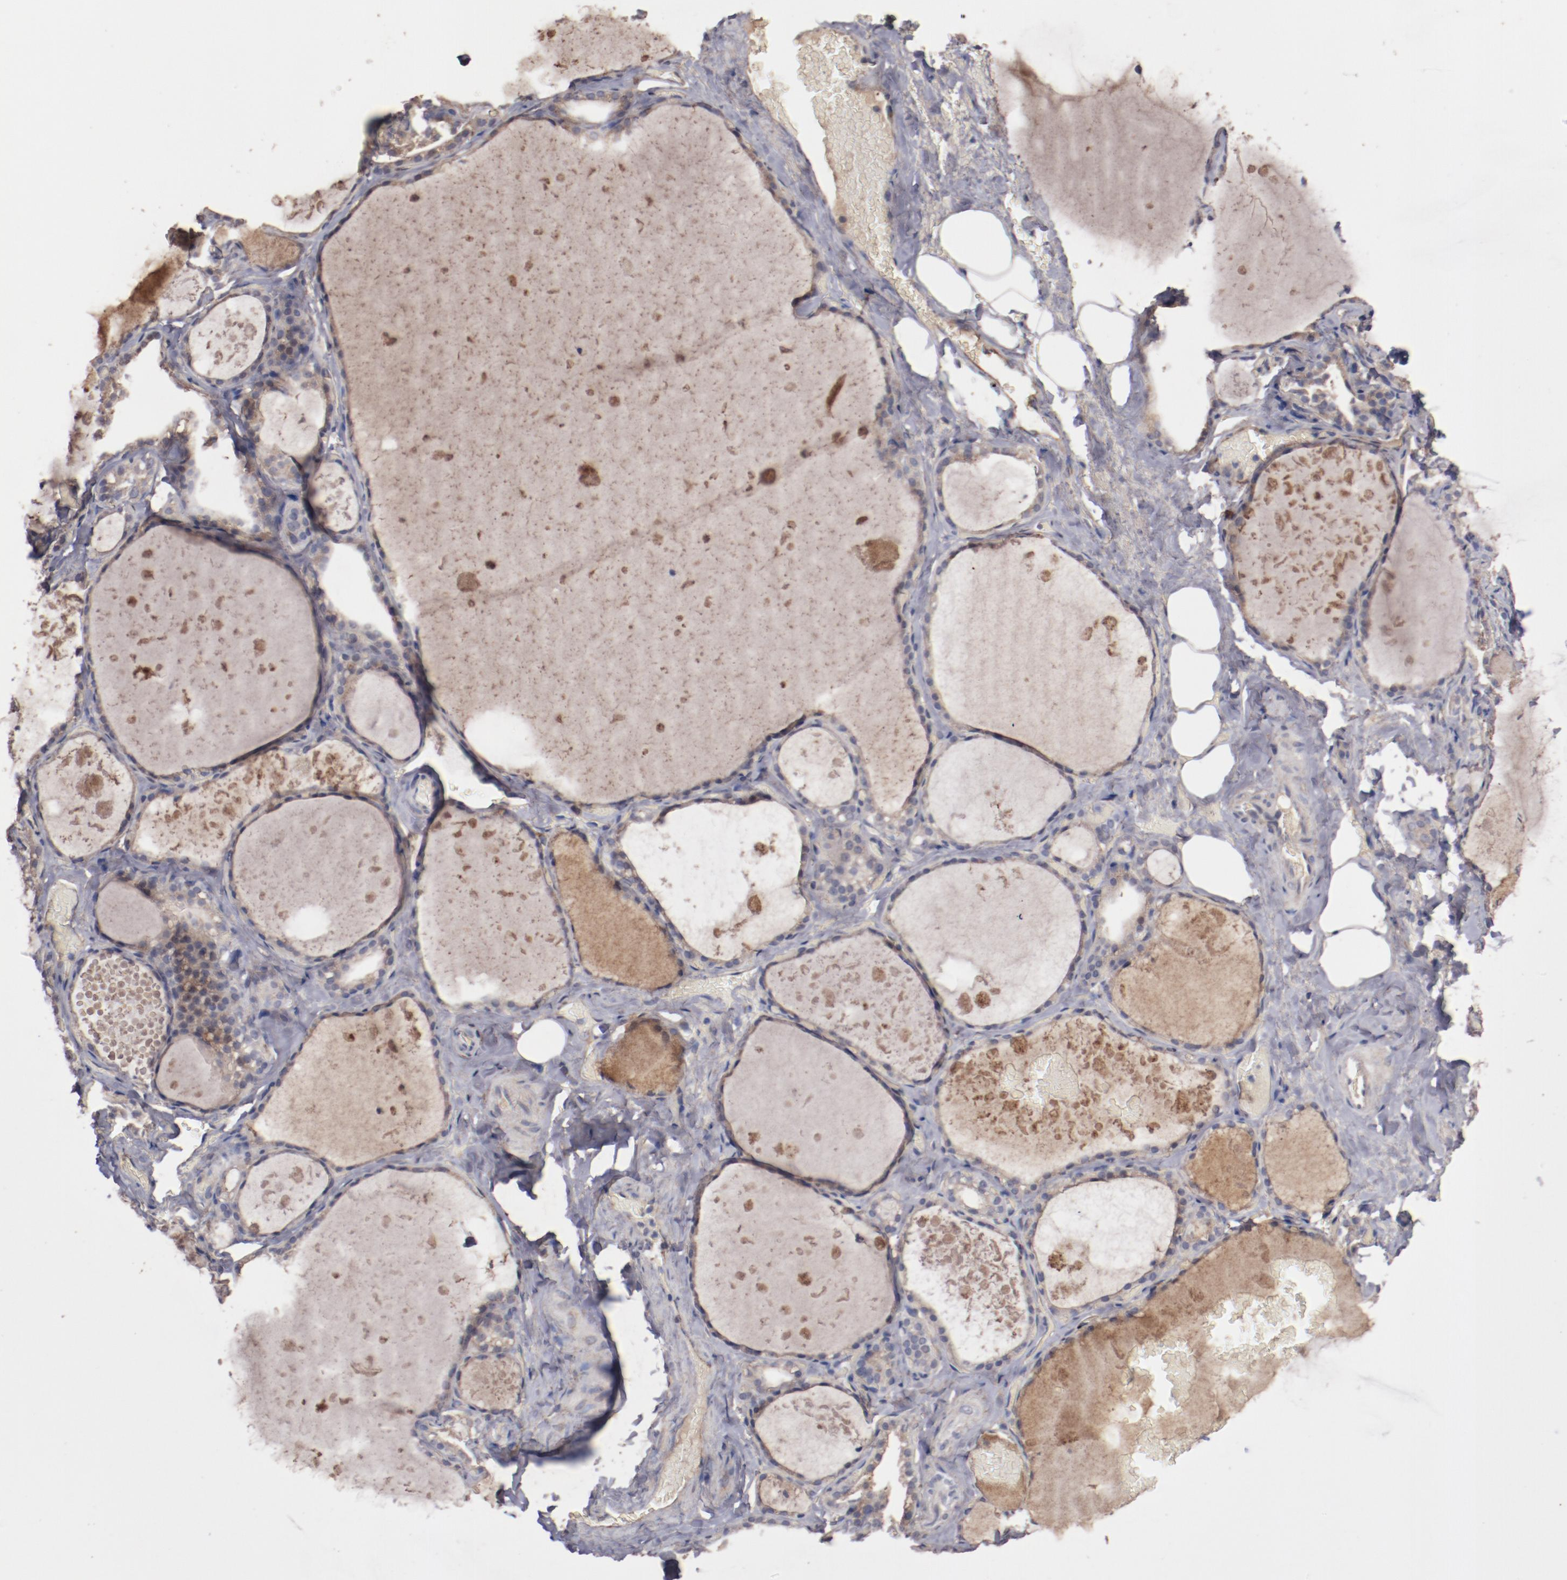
{"staining": {"intensity": "weak", "quantity": ">75%", "location": "cytoplasmic/membranous"}, "tissue": "thyroid gland", "cell_type": "Glandular cells", "image_type": "normal", "snomed": [{"axis": "morphology", "description": "Normal tissue, NOS"}, {"axis": "topography", "description": "Thyroid gland"}], "caption": "This histopathology image exhibits immunohistochemistry staining of benign human thyroid gland, with low weak cytoplasmic/membranous expression in about >75% of glandular cells.", "gene": "DIPK2B", "patient": {"sex": "male", "age": 61}}